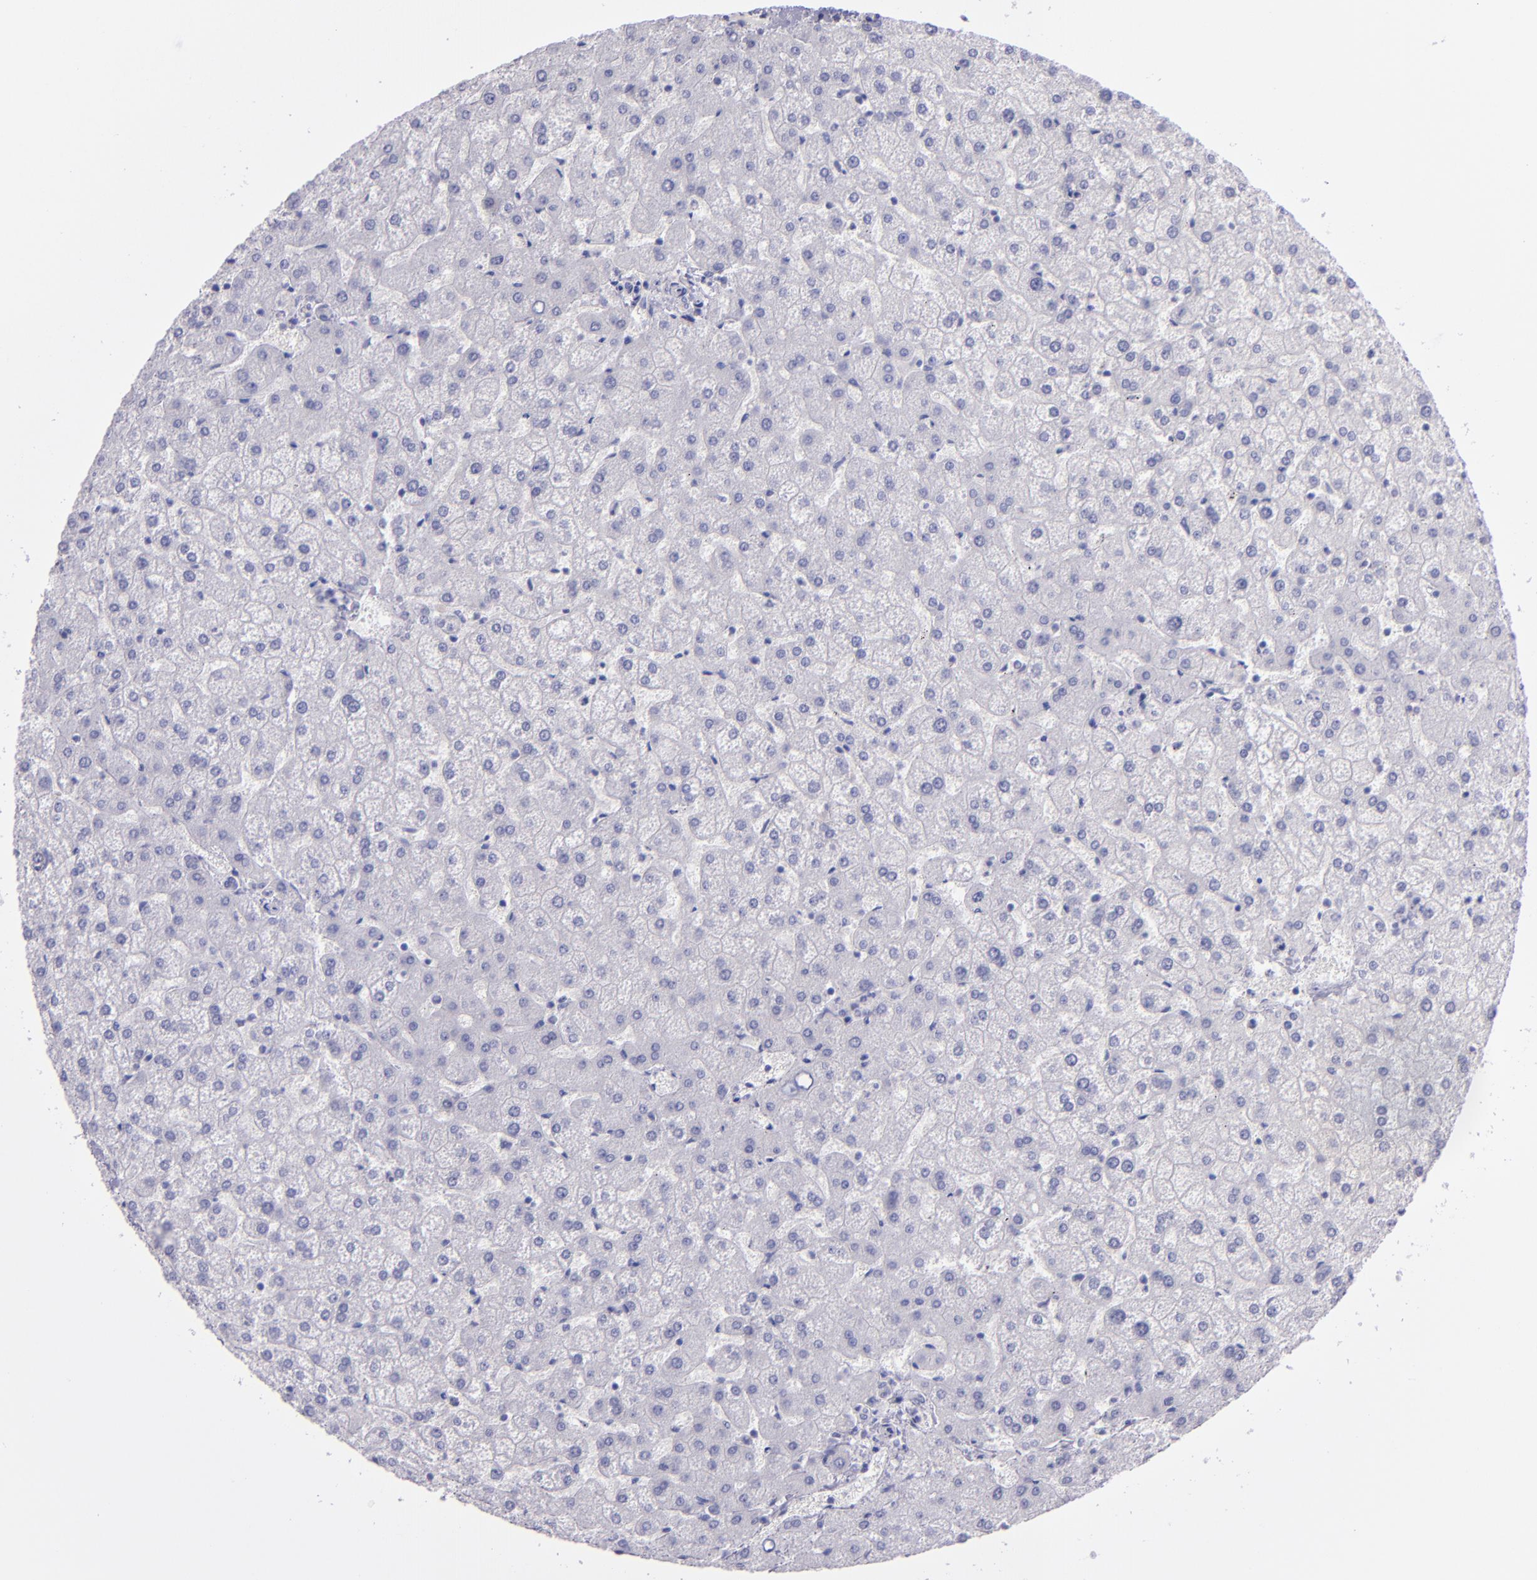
{"staining": {"intensity": "negative", "quantity": "none", "location": "none"}, "tissue": "liver", "cell_type": "Cholangiocytes", "image_type": "normal", "snomed": [{"axis": "morphology", "description": "Normal tissue, NOS"}, {"axis": "topography", "description": "Liver"}], "caption": "Cholangiocytes are negative for brown protein staining in benign liver. Nuclei are stained in blue.", "gene": "TNNT3", "patient": {"sex": "female", "age": 32}}